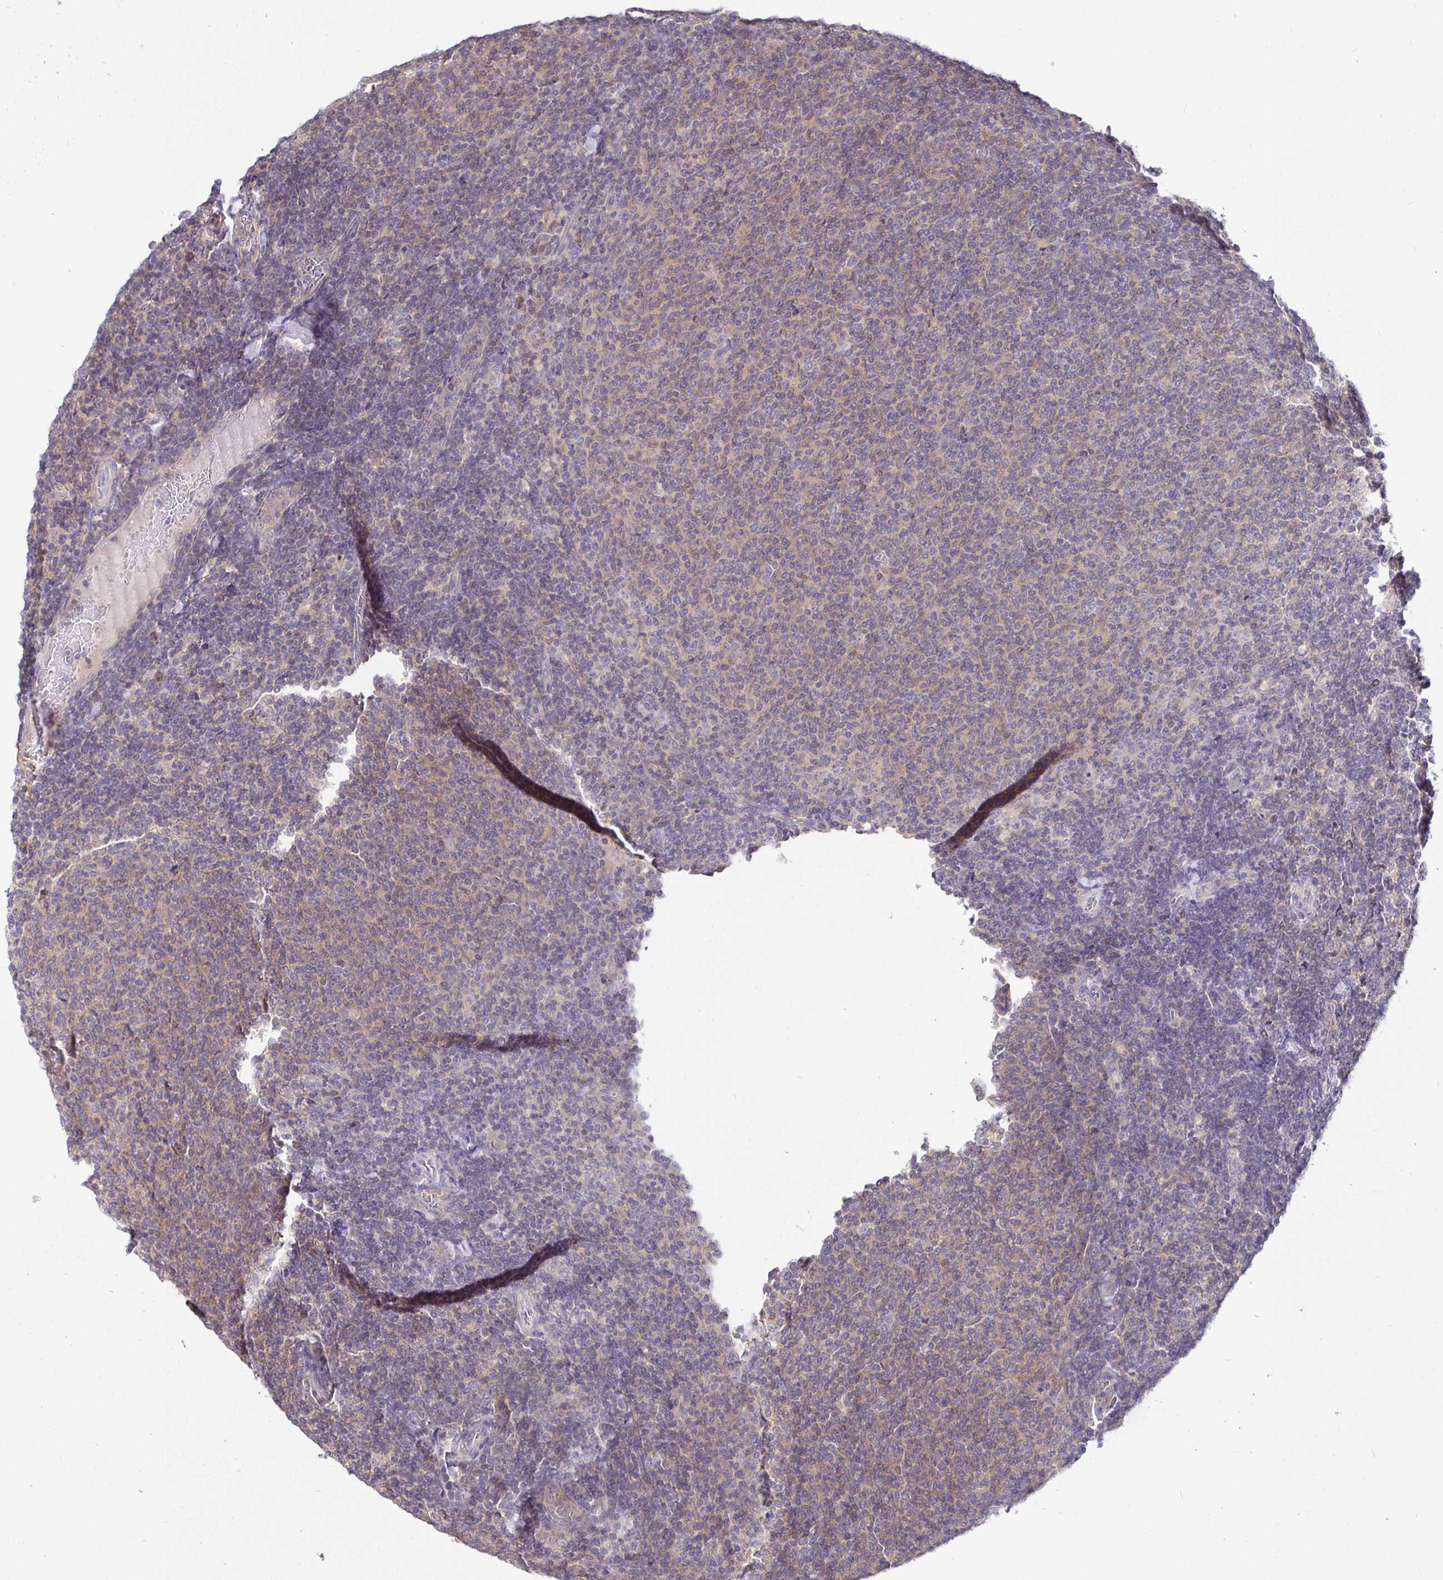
{"staining": {"intensity": "negative", "quantity": "none", "location": "none"}, "tissue": "lymphoma", "cell_type": "Tumor cells", "image_type": "cancer", "snomed": [{"axis": "morphology", "description": "Malignant lymphoma, non-Hodgkin's type, Low grade"}, {"axis": "topography", "description": "Lymph node"}], "caption": "Immunohistochemistry of human malignant lymphoma, non-Hodgkin's type (low-grade) reveals no positivity in tumor cells. (DAB (3,3'-diaminobenzidine) immunohistochemistry visualized using brightfield microscopy, high magnification).", "gene": "KIF21A", "patient": {"sex": "male", "age": 52}}